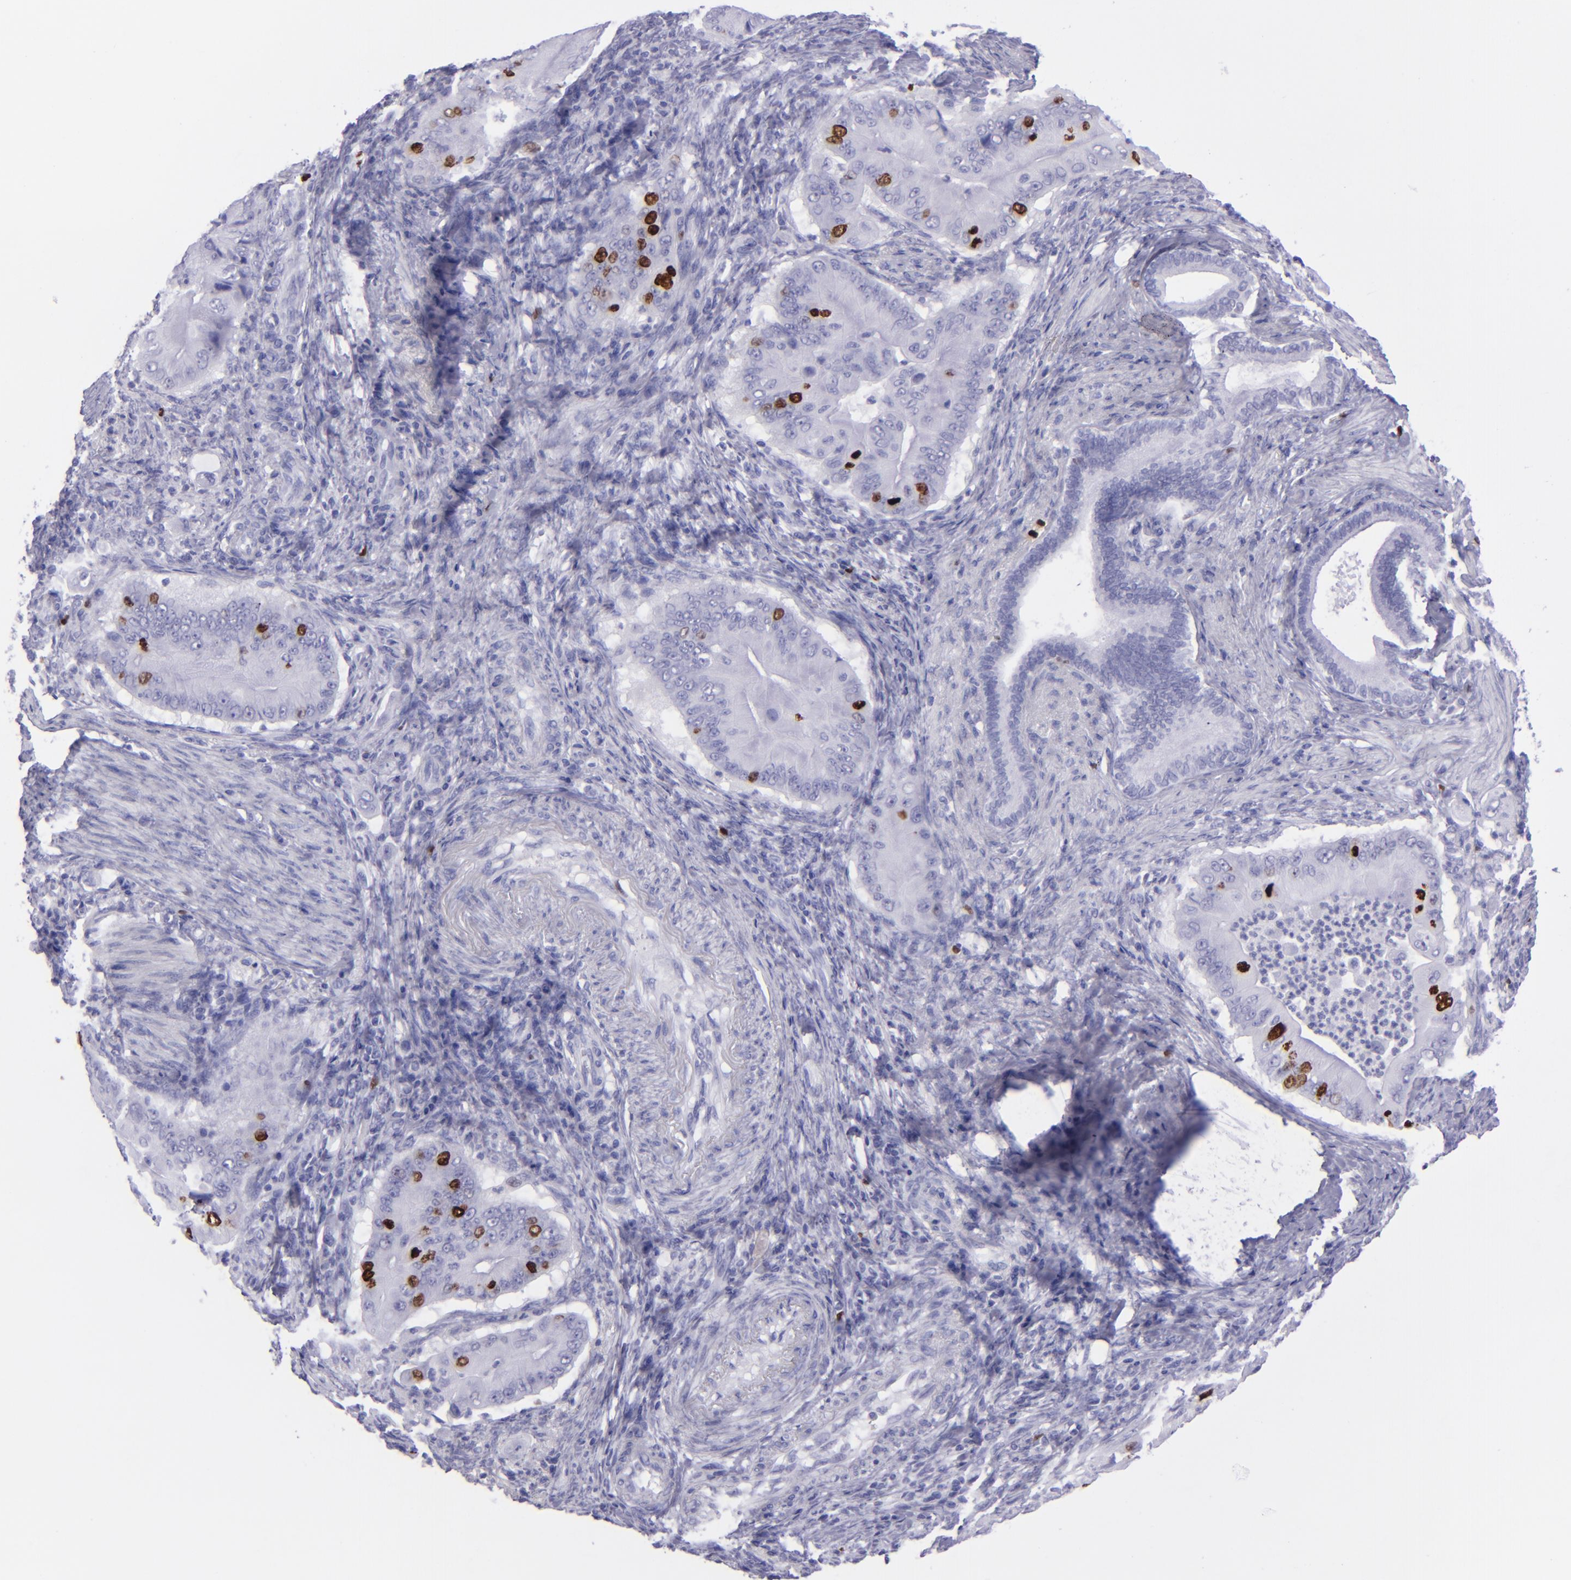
{"staining": {"intensity": "strong", "quantity": "<25%", "location": "nuclear"}, "tissue": "pancreatic cancer", "cell_type": "Tumor cells", "image_type": "cancer", "snomed": [{"axis": "morphology", "description": "Adenocarcinoma, NOS"}, {"axis": "topography", "description": "Pancreas"}], "caption": "A brown stain labels strong nuclear expression of a protein in pancreatic cancer tumor cells.", "gene": "TOP2A", "patient": {"sex": "male", "age": 62}}